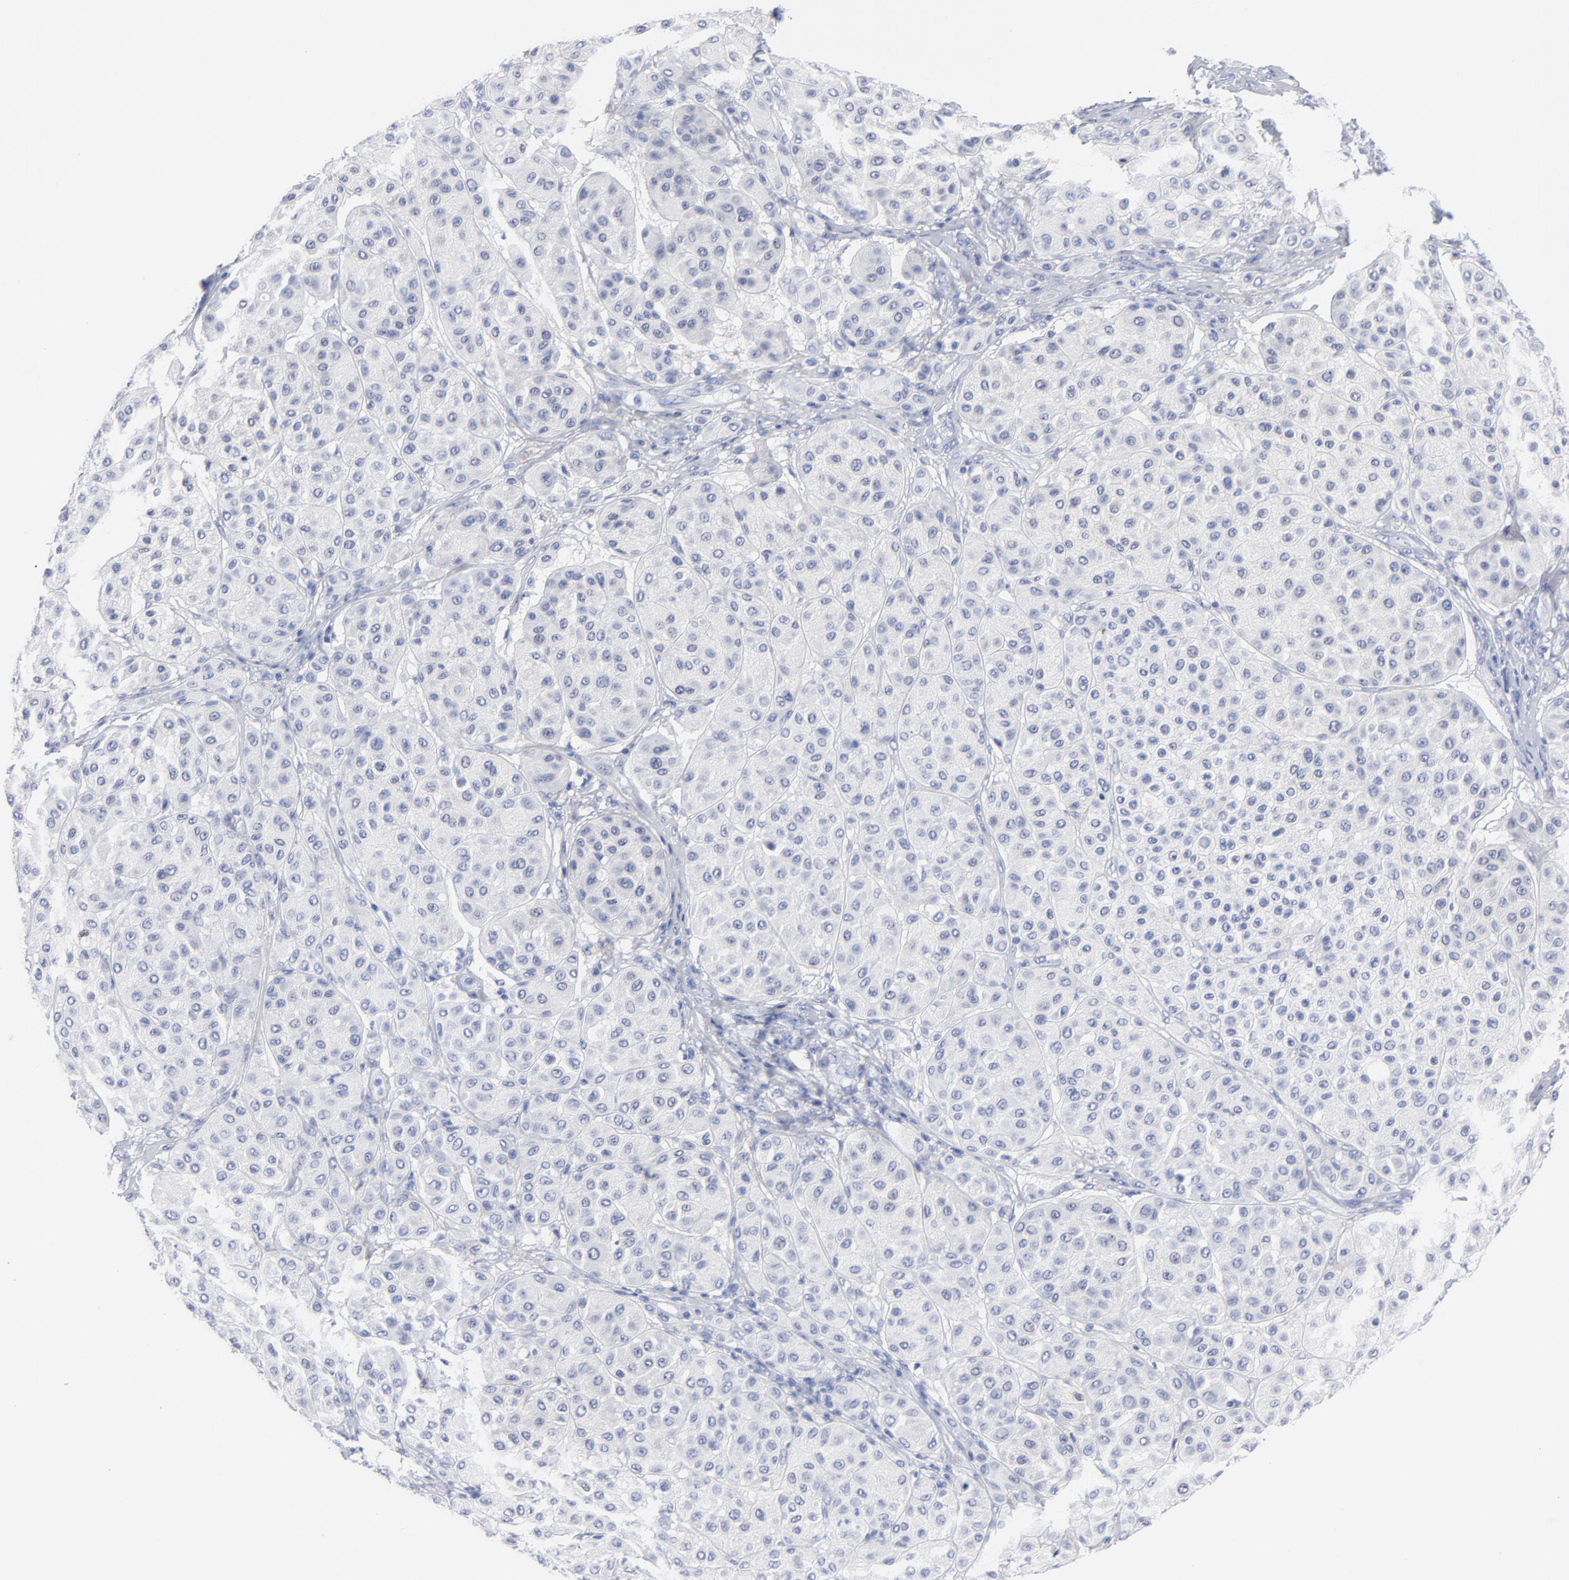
{"staining": {"intensity": "negative", "quantity": "none", "location": "none"}, "tissue": "melanoma", "cell_type": "Tumor cells", "image_type": "cancer", "snomed": [{"axis": "morphology", "description": "Normal tissue, NOS"}, {"axis": "morphology", "description": "Malignant melanoma, Metastatic site"}, {"axis": "topography", "description": "Skin"}], "caption": "A high-resolution image shows immunohistochemistry staining of melanoma, which reveals no significant positivity in tumor cells.", "gene": "ACY1", "patient": {"sex": "male", "age": 41}}